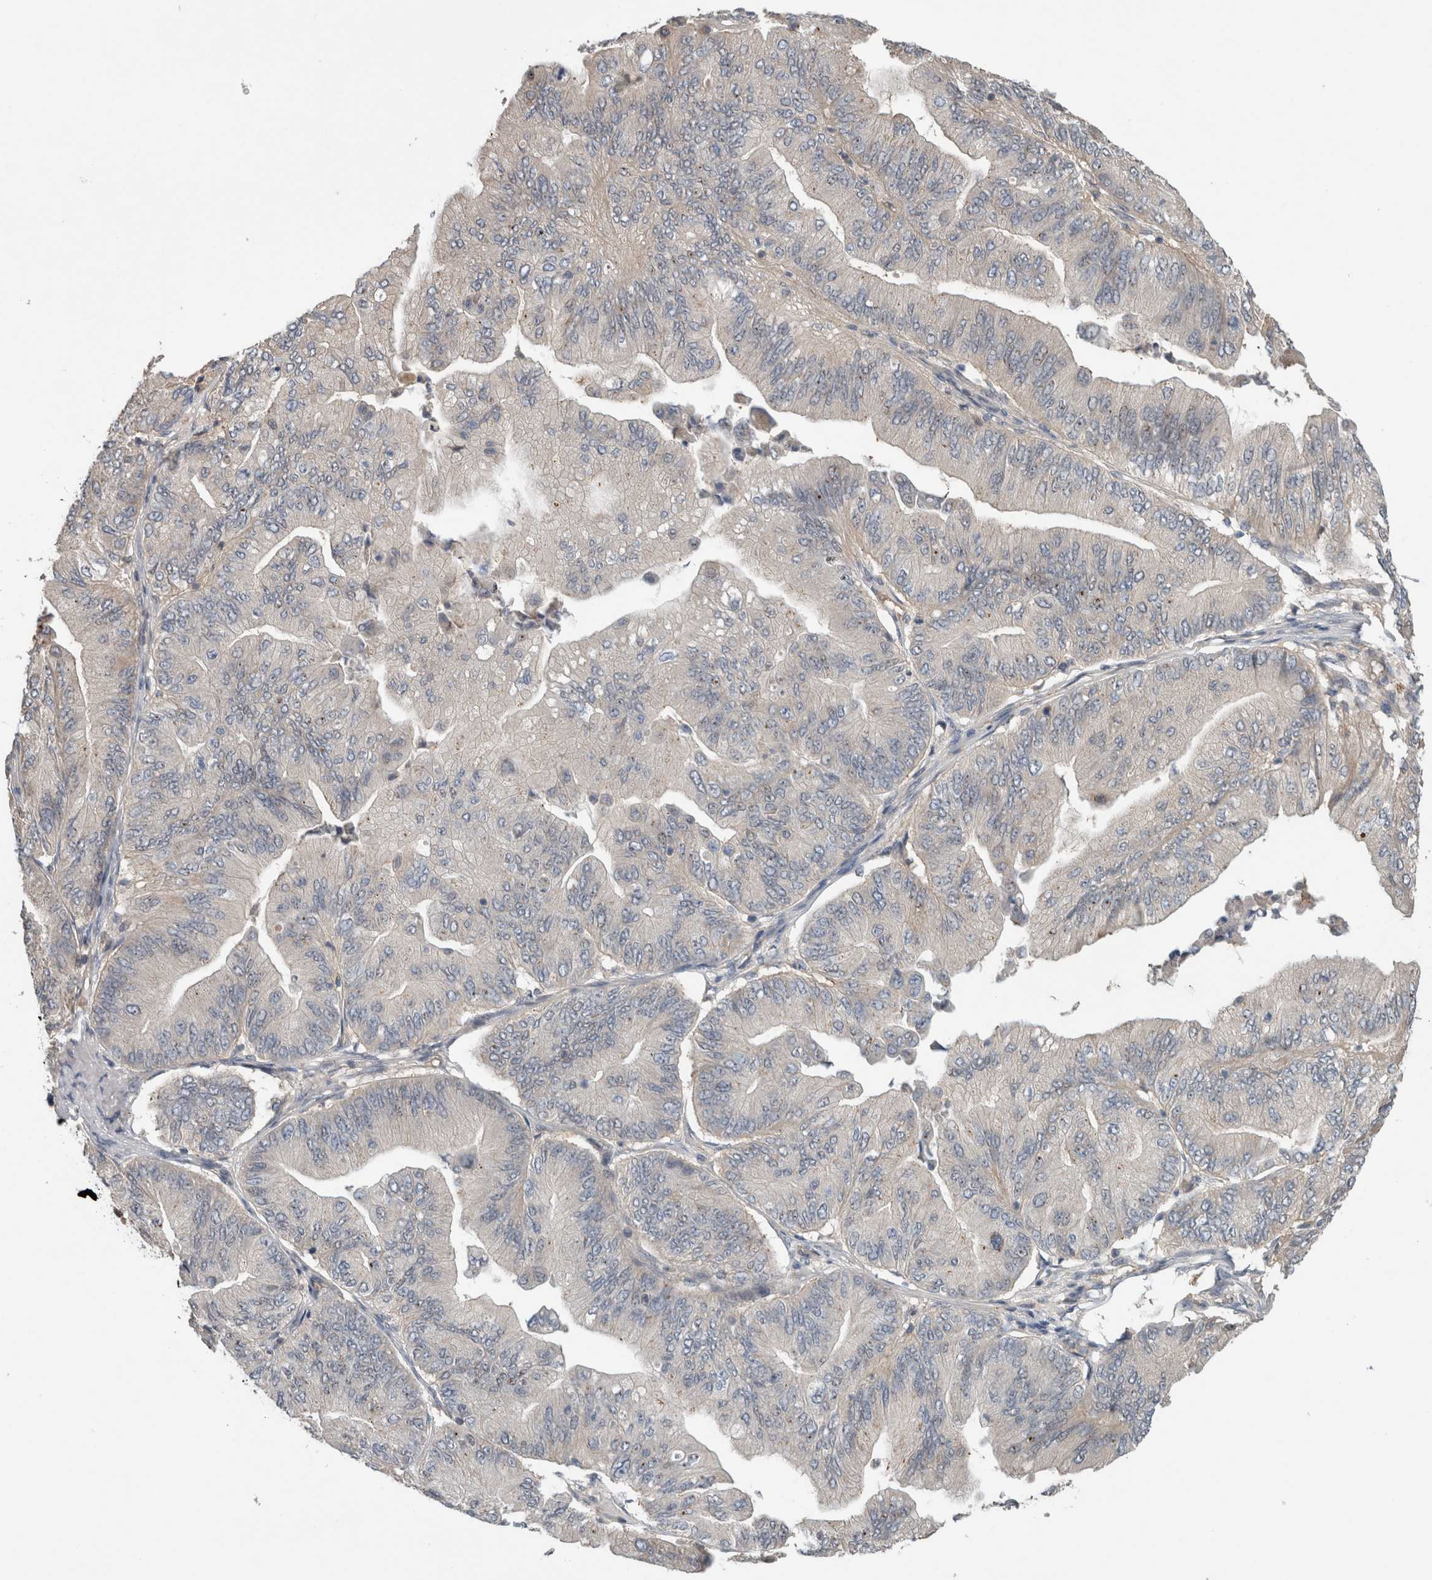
{"staining": {"intensity": "weak", "quantity": "25%-75%", "location": "cytoplasmic/membranous"}, "tissue": "ovarian cancer", "cell_type": "Tumor cells", "image_type": "cancer", "snomed": [{"axis": "morphology", "description": "Cystadenocarcinoma, mucinous, NOS"}, {"axis": "topography", "description": "Ovary"}], "caption": "An image showing weak cytoplasmic/membranous positivity in about 25%-75% of tumor cells in mucinous cystadenocarcinoma (ovarian), as visualized by brown immunohistochemical staining.", "gene": "TARBP1", "patient": {"sex": "female", "age": 61}}